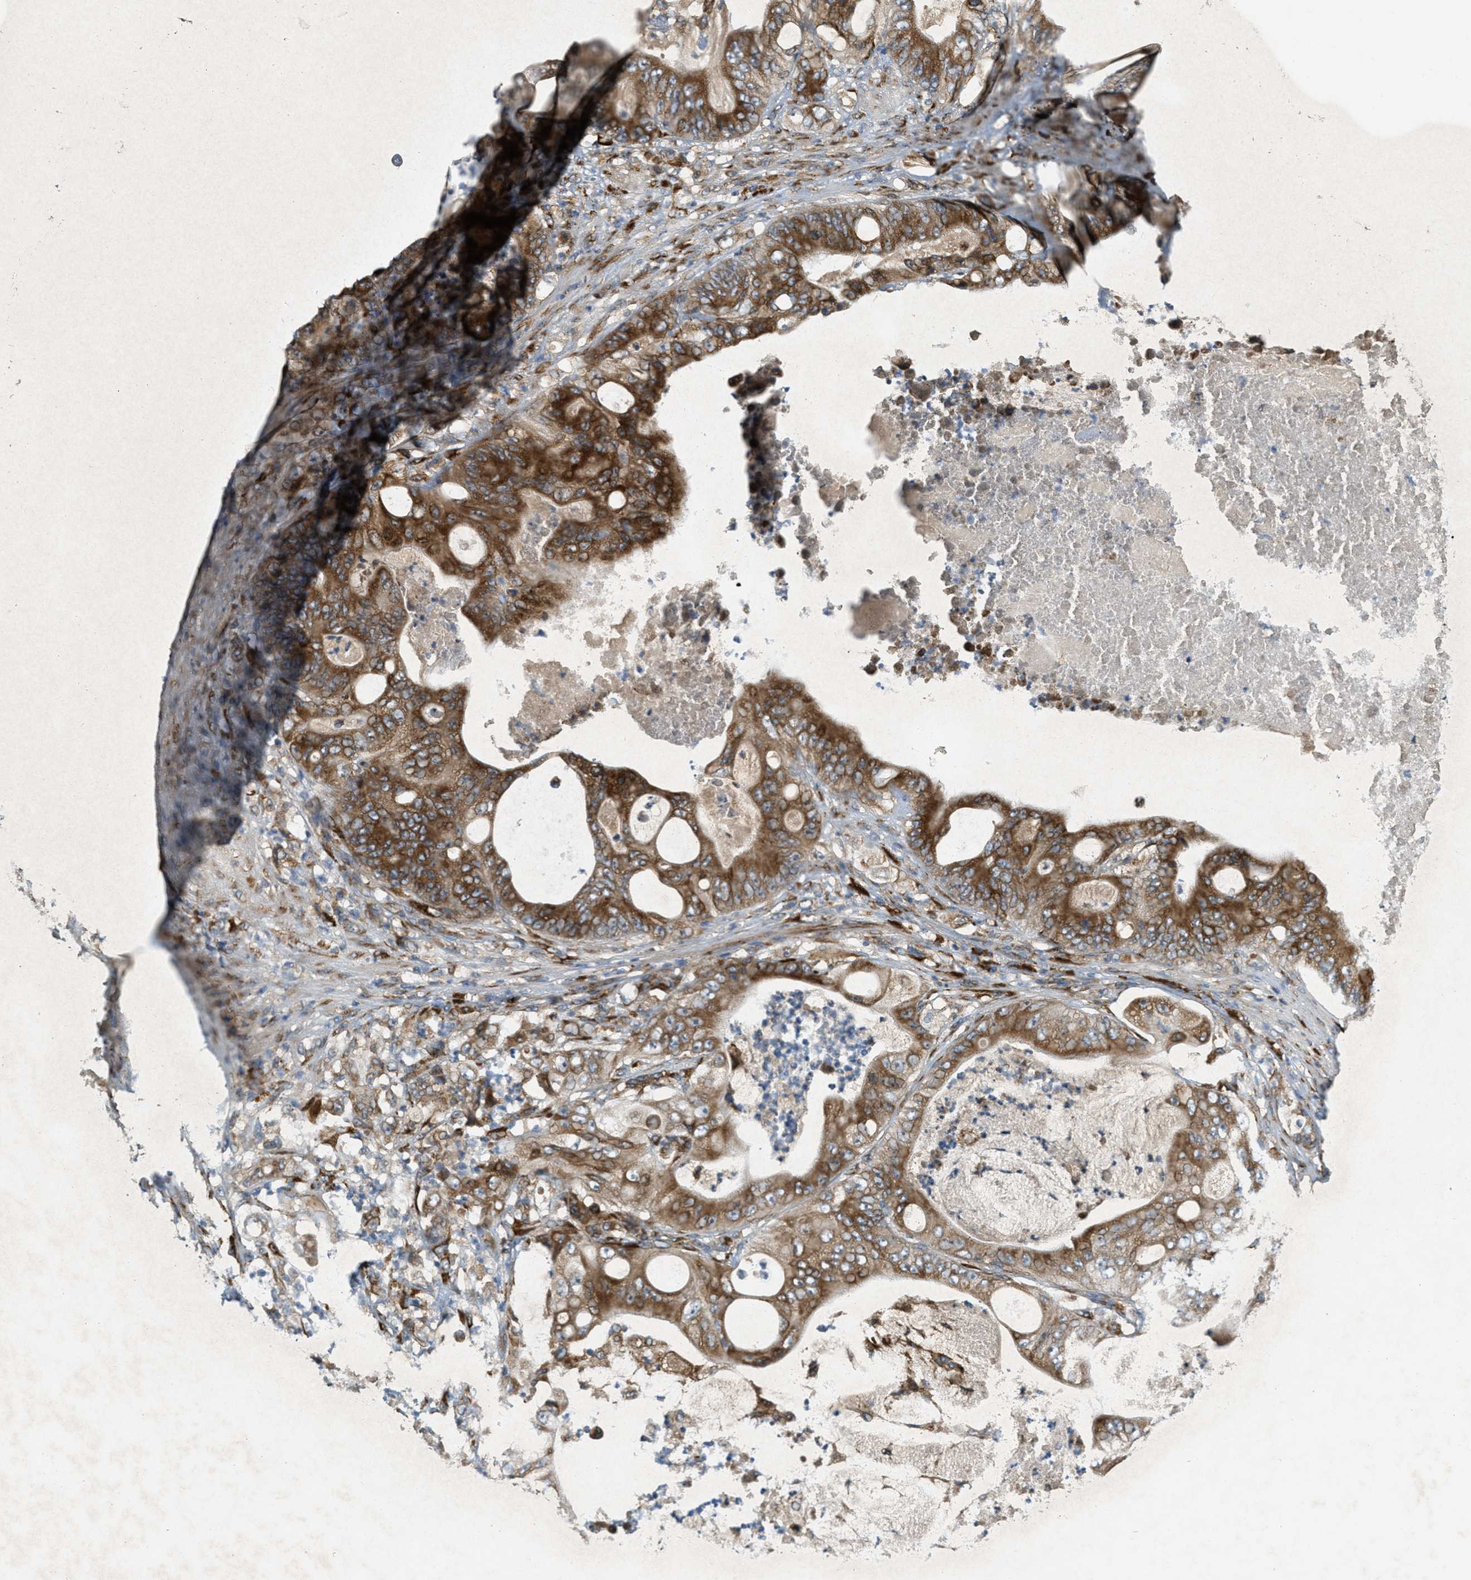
{"staining": {"intensity": "moderate", "quantity": ">75%", "location": "cytoplasmic/membranous"}, "tissue": "stomach cancer", "cell_type": "Tumor cells", "image_type": "cancer", "snomed": [{"axis": "morphology", "description": "Adenocarcinoma, NOS"}, {"axis": "topography", "description": "Stomach"}], "caption": "Protein expression by immunohistochemistry (IHC) shows moderate cytoplasmic/membranous positivity in about >75% of tumor cells in stomach cancer (adenocarcinoma).", "gene": "PCDH18", "patient": {"sex": "female", "age": 73}}